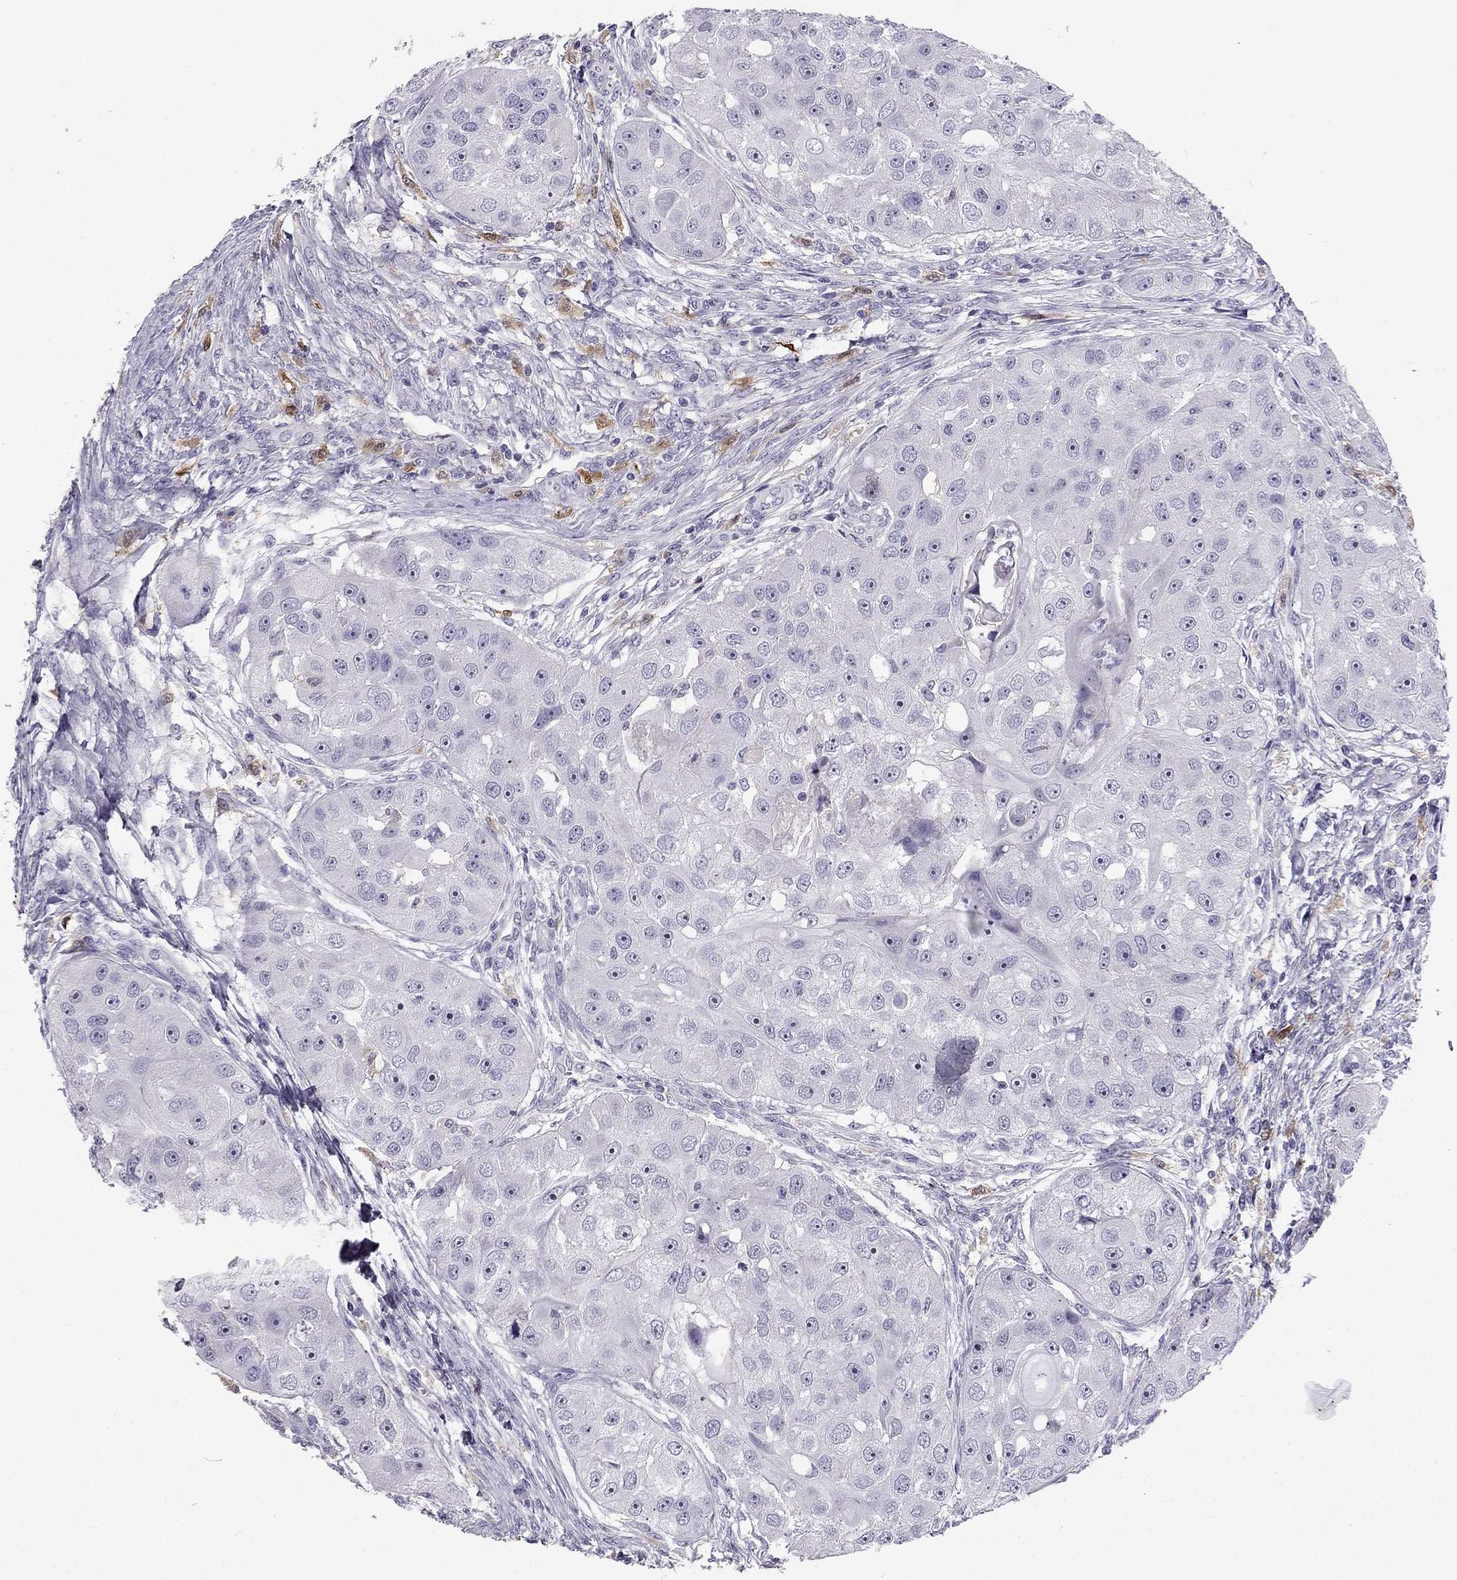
{"staining": {"intensity": "negative", "quantity": "none", "location": "none"}, "tissue": "head and neck cancer", "cell_type": "Tumor cells", "image_type": "cancer", "snomed": [{"axis": "morphology", "description": "Squamous cell carcinoma, NOS"}, {"axis": "topography", "description": "Head-Neck"}], "caption": "The photomicrograph shows no staining of tumor cells in squamous cell carcinoma (head and neck).", "gene": "LMTK3", "patient": {"sex": "male", "age": 51}}